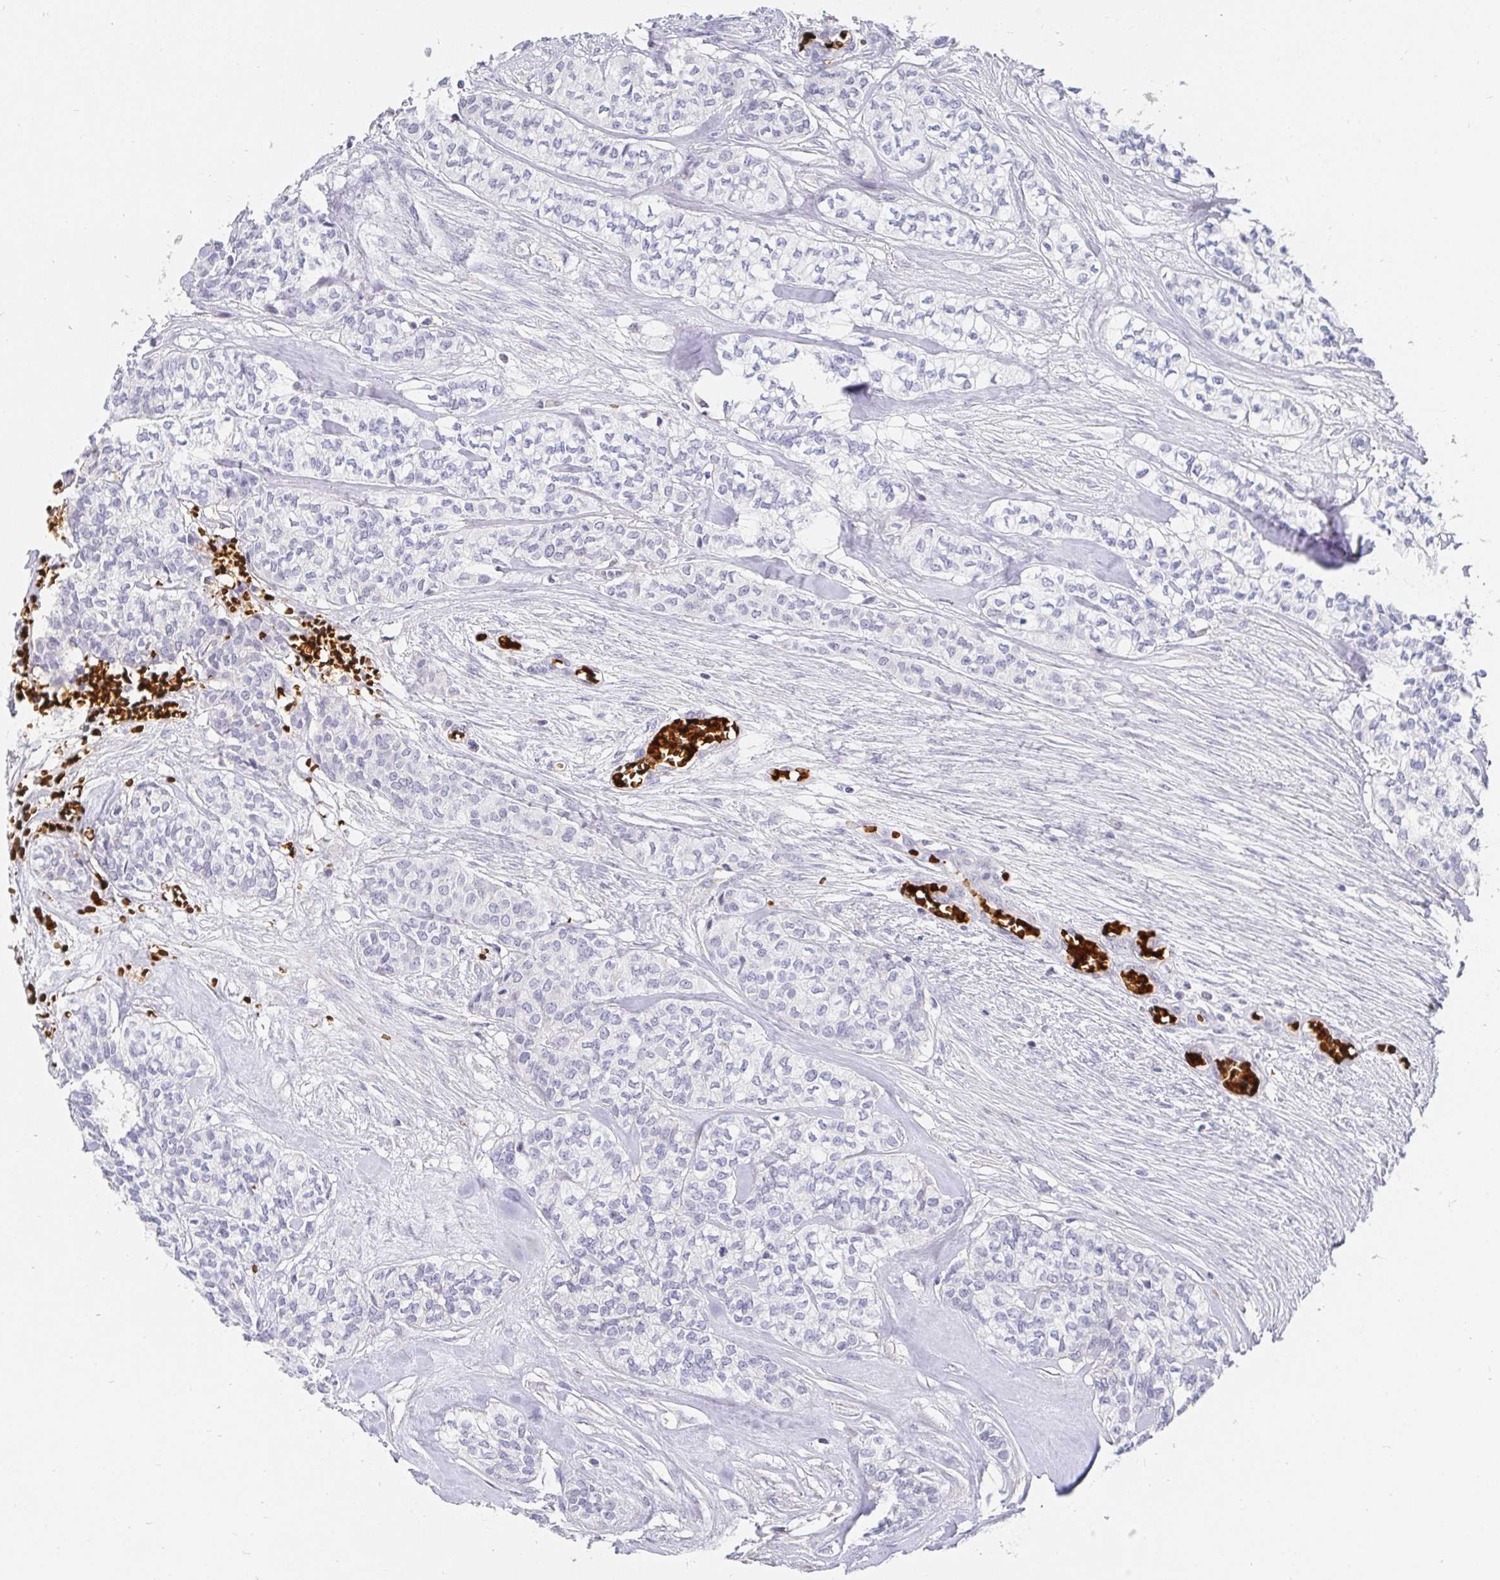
{"staining": {"intensity": "negative", "quantity": "none", "location": "none"}, "tissue": "head and neck cancer", "cell_type": "Tumor cells", "image_type": "cancer", "snomed": [{"axis": "morphology", "description": "Adenocarcinoma, NOS"}, {"axis": "topography", "description": "Head-Neck"}], "caption": "The micrograph exhibits no staining of tumor cells in head and neck cancer. (Immunohistochemistry, brightfield microscopy, high magnification).", "gene": "FGF21", "patient": {"sex": "male", "age": 81}}